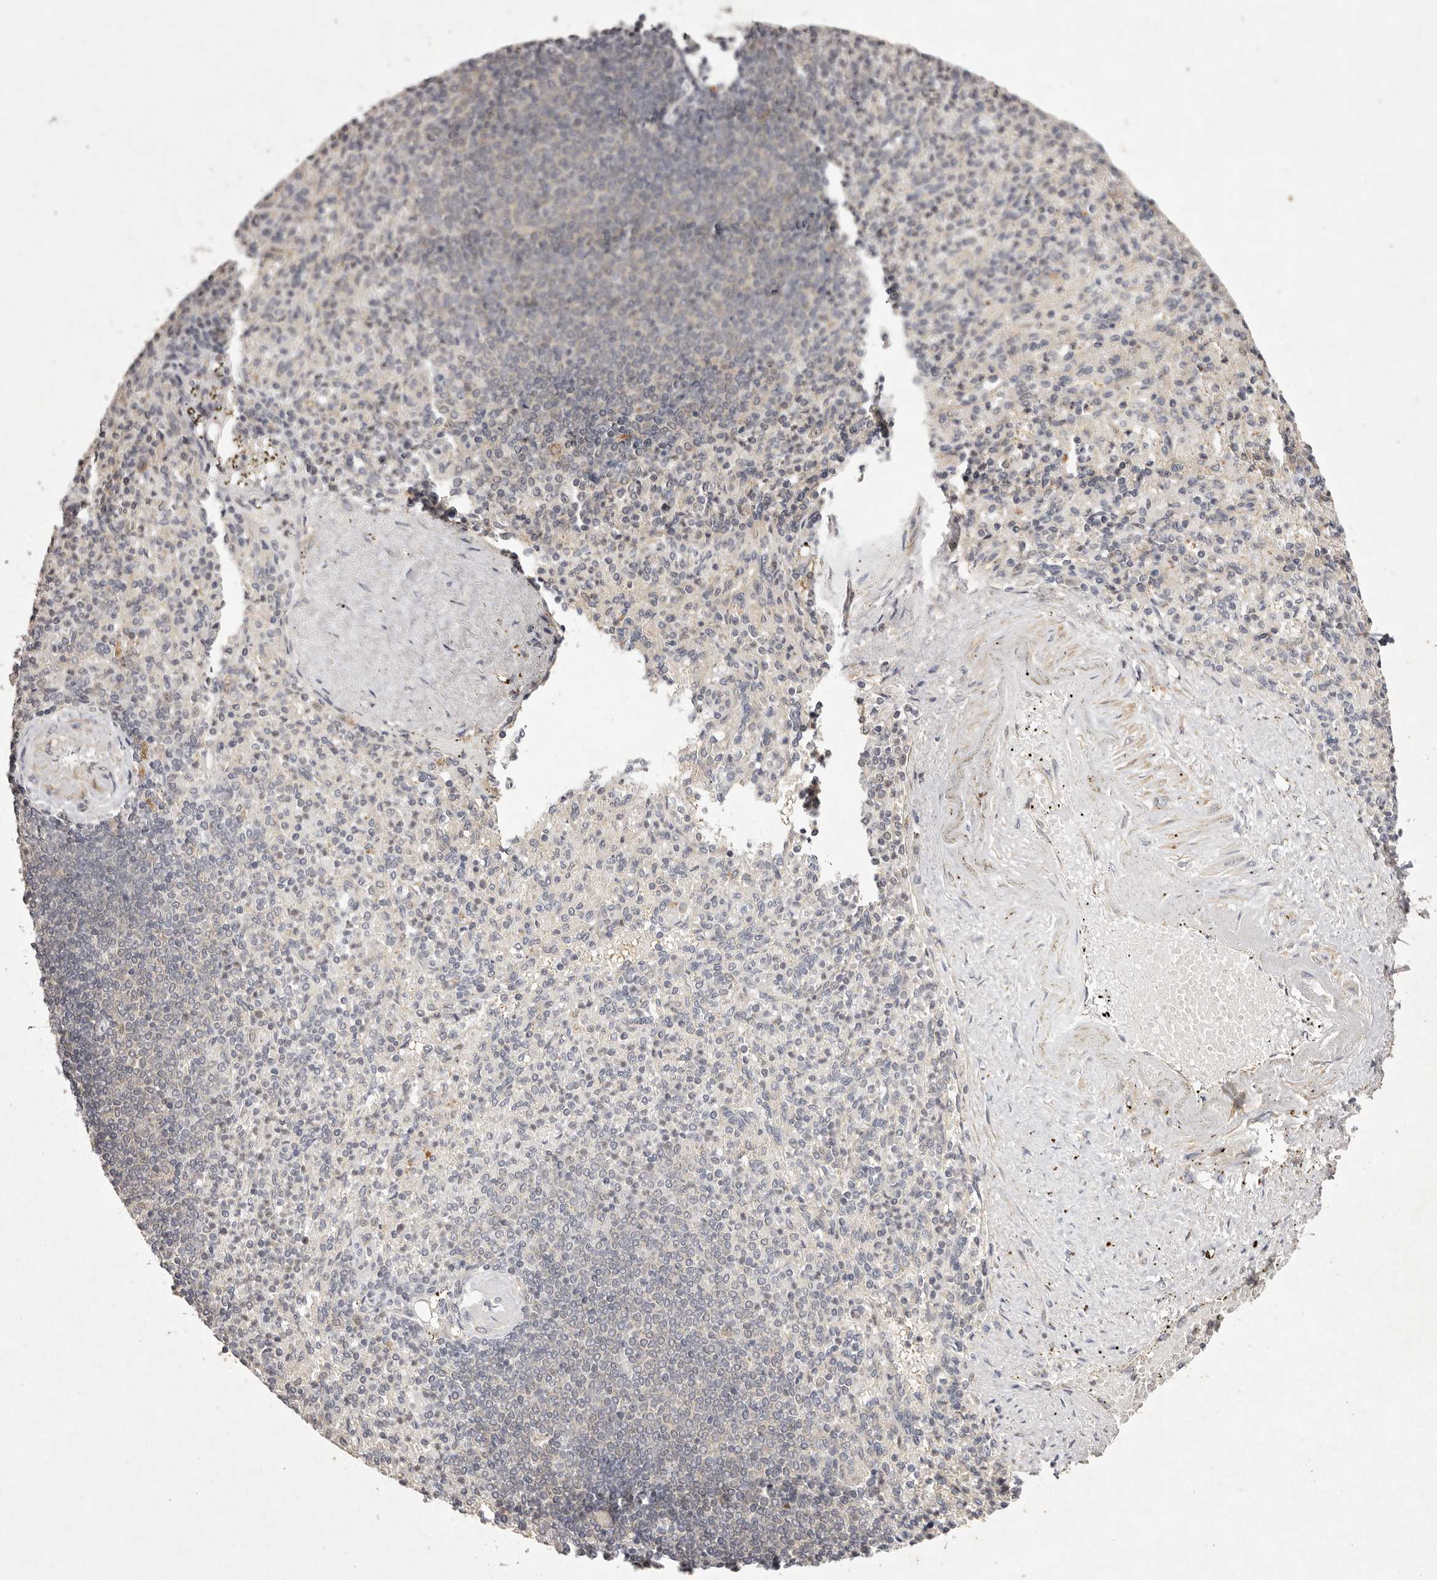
{"staining": {"intensity": "negative", "quantity": "none", "location": "none"}, "tissue": "spleen", "cell_type": "Cells in red pulp", "image_type": "normal", "snomed": [{"axis": "morphology", "description": "Normal tissue, NOS"}, {"axis": "topography", "description": "Spleen"}], "caption": "This is a histopathology image of immunohistochemistry (IHC) staining of unremarkable spleen, which shows no expression in cells in red pulp.", "gene": "BUD31", "patient": {"sex": "female", "age": 74}}